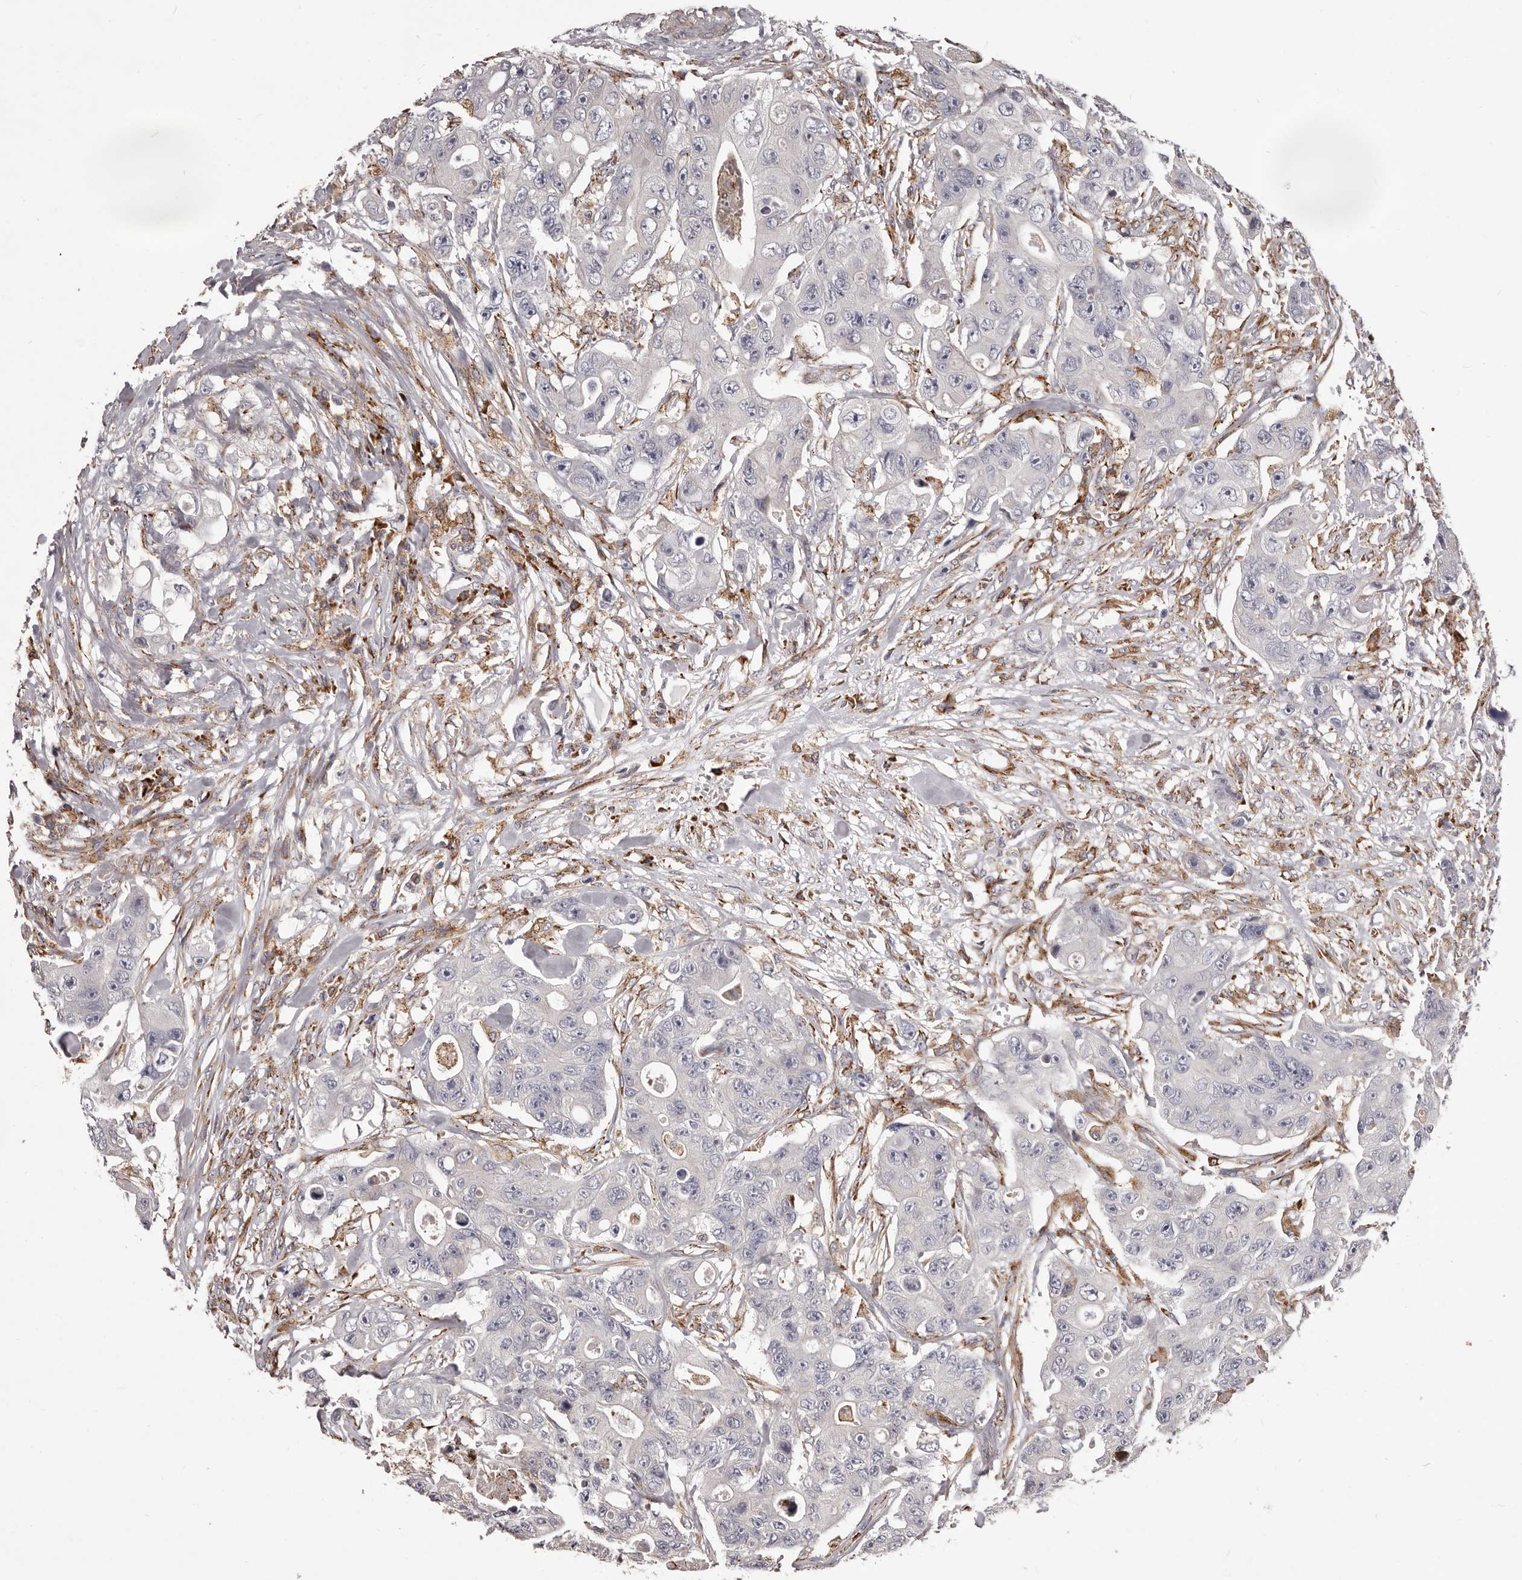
{"staining": {"intensity": "negative", "quantity": "none", "location": "none"}, "tissue": "colorectal cancer", "cell_type": "Tumor cells", "image_type": "cancer", "snomed": [{"axis": "morphology", "description": "Adenocarcinoma, NOS"}, {"axis": "topography", "description": "Colon"}], "caption": "Colorectal cancer was stained to show a protein in brown. There is no significant staining in tumor cells.", "gene": "ALPK1", "patient": {"sex": "female", "age": 46}}